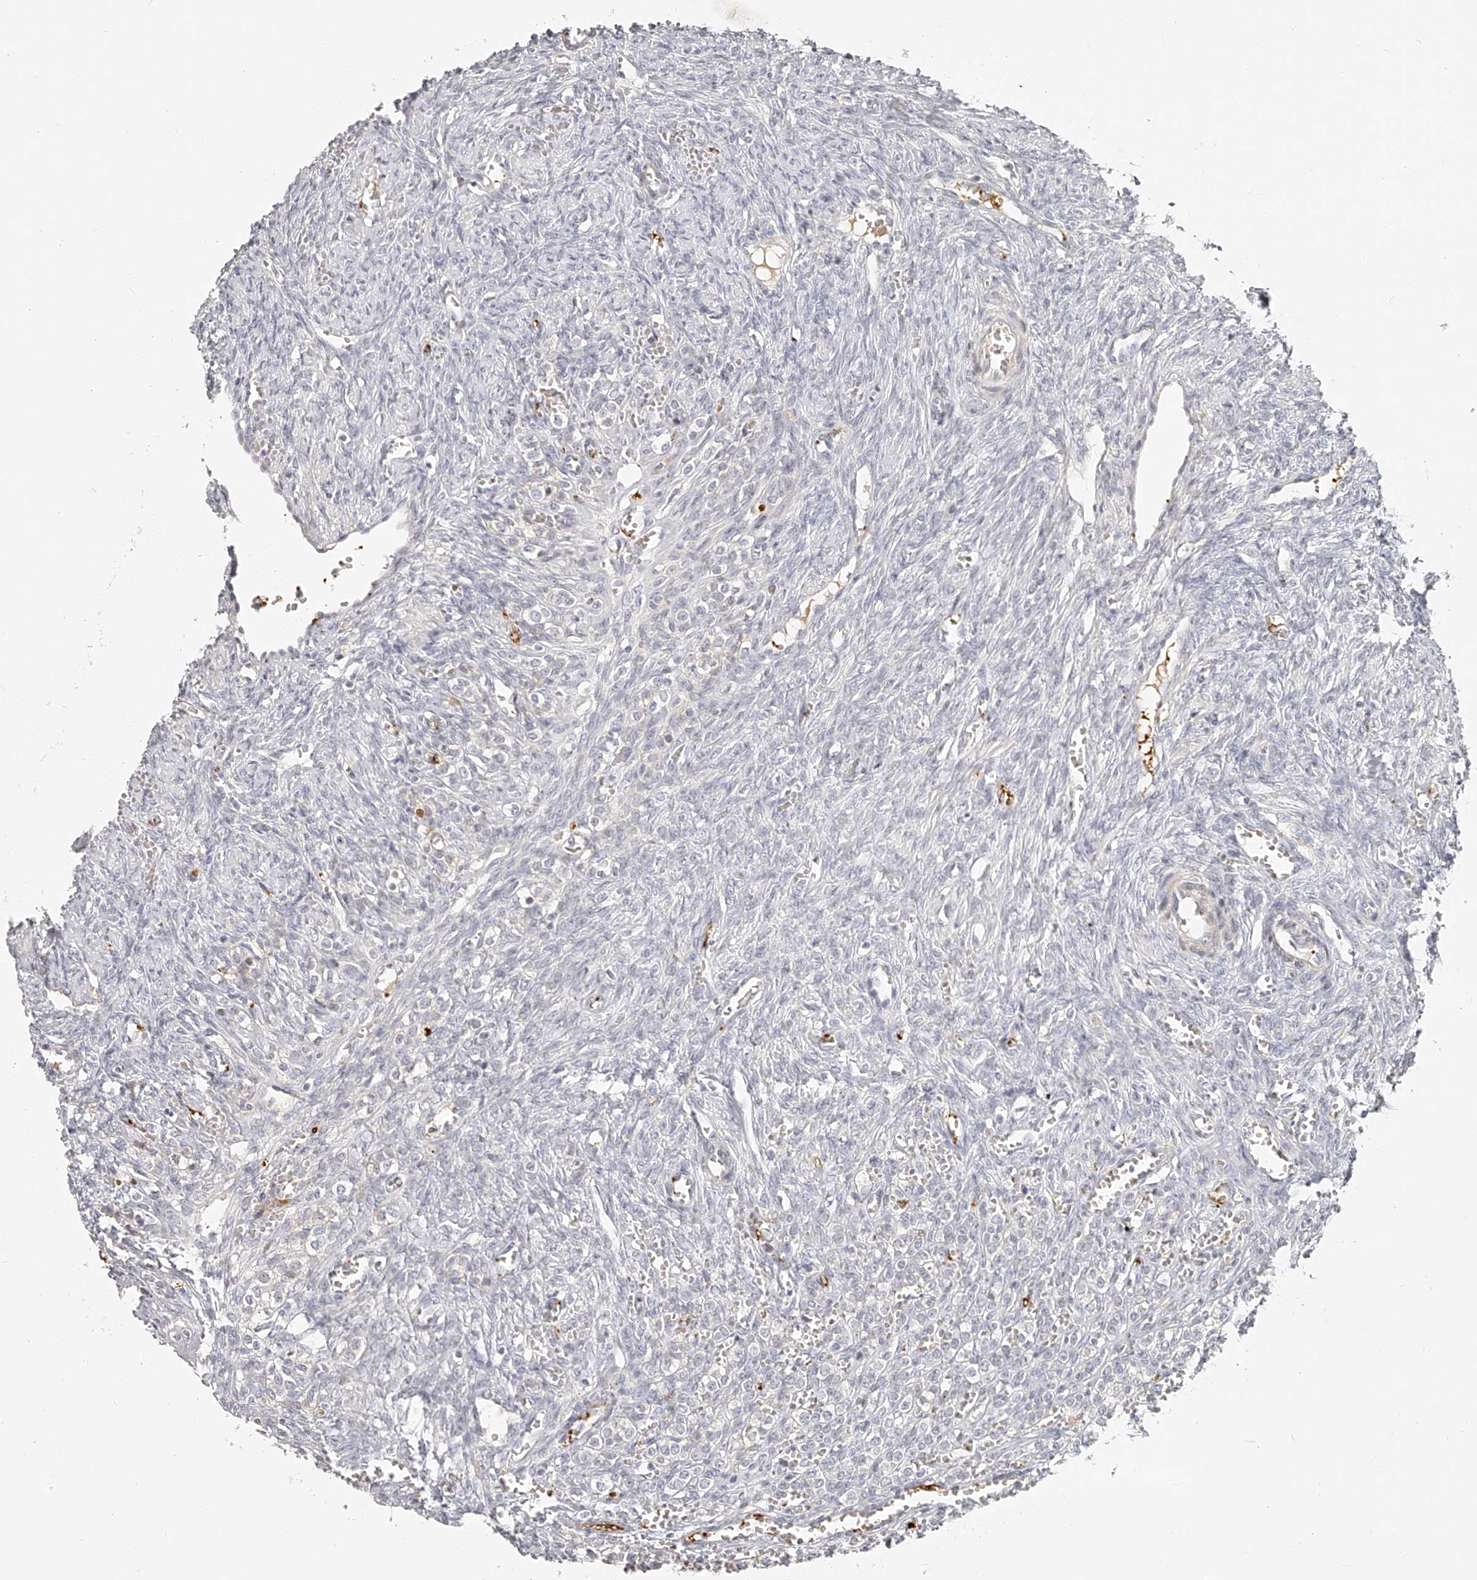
{"staining": {"intensity": "negative", "quantity": "none", "location": "none"}, "tissue": "ovary", "cell_type": "Ovarian stroma cells", "image_type": "normal", "snomed": [{"axis": "morphology", "description": "Normal tissue, NOS"}, {"axis": "topography", "description": "Ovary"}], "caption": "This is an immunohistochemistry (IHC) image of normal human ovary. There is no positivity in ovarian stroma cells.", "gene": "ITGB3", "patient": {"sex": "female", "age": 41}}